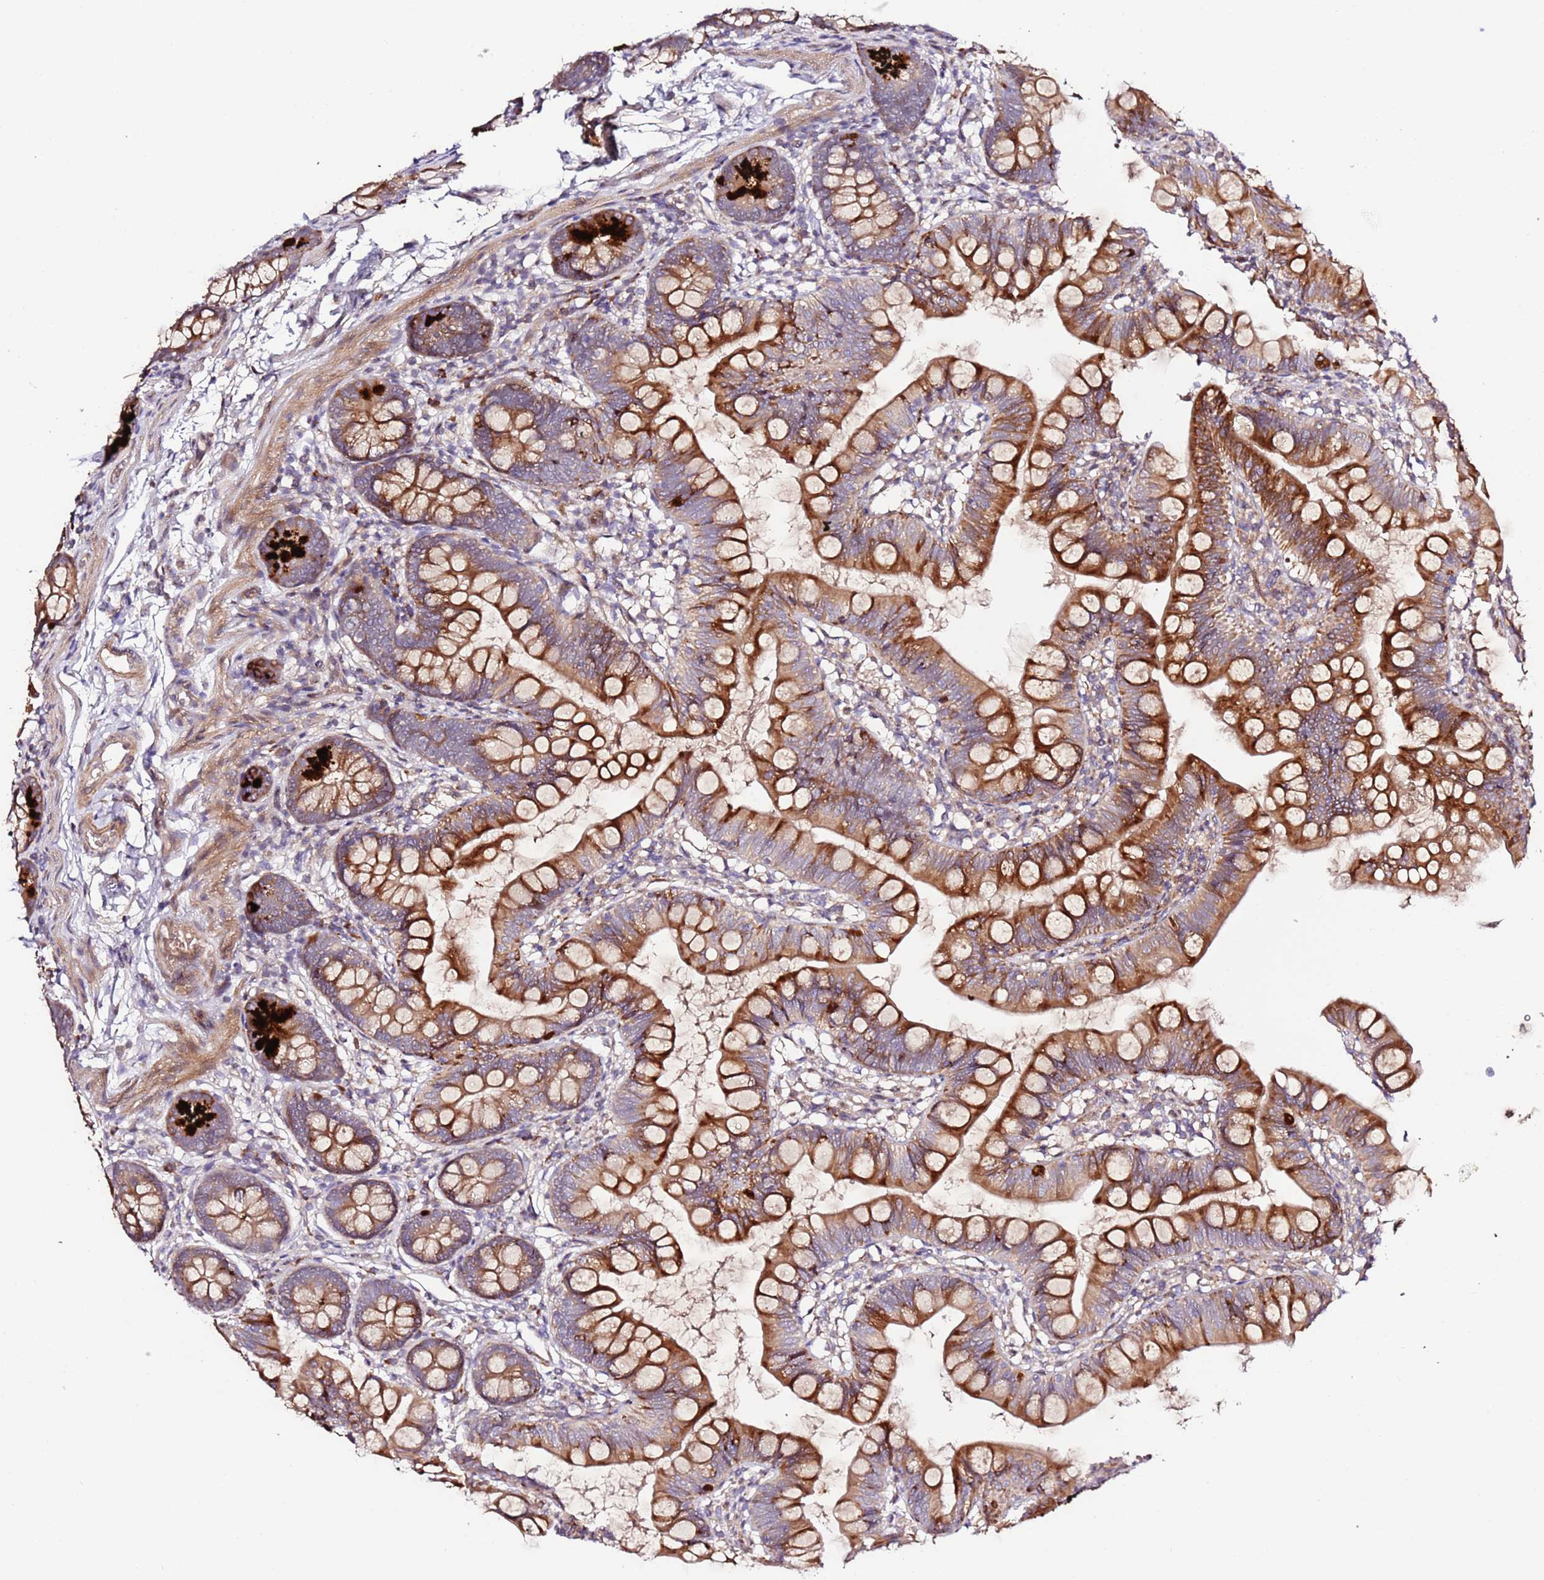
{"staining": {"intensity": "strong", "quantity": ">75%", "location": "cytoplasmic/membranous"}, "tissue": "small intestine", "cell_type": "Glandular cells", "image_type": "normal", "snomed": [{"axis": "morphology", "description": "Normal tissue, NOS"}, {"axis": "topography", "description": "Small intestine"}], "caption": "This is a photomicrograph of immunohistochemistry staining of unremarkable small intestine, which shows strong expression in the cytoplasmic/membranous of glandular cells.", "gene": "HSD17B7", "patient": {"sex": "male", "age": 7}}